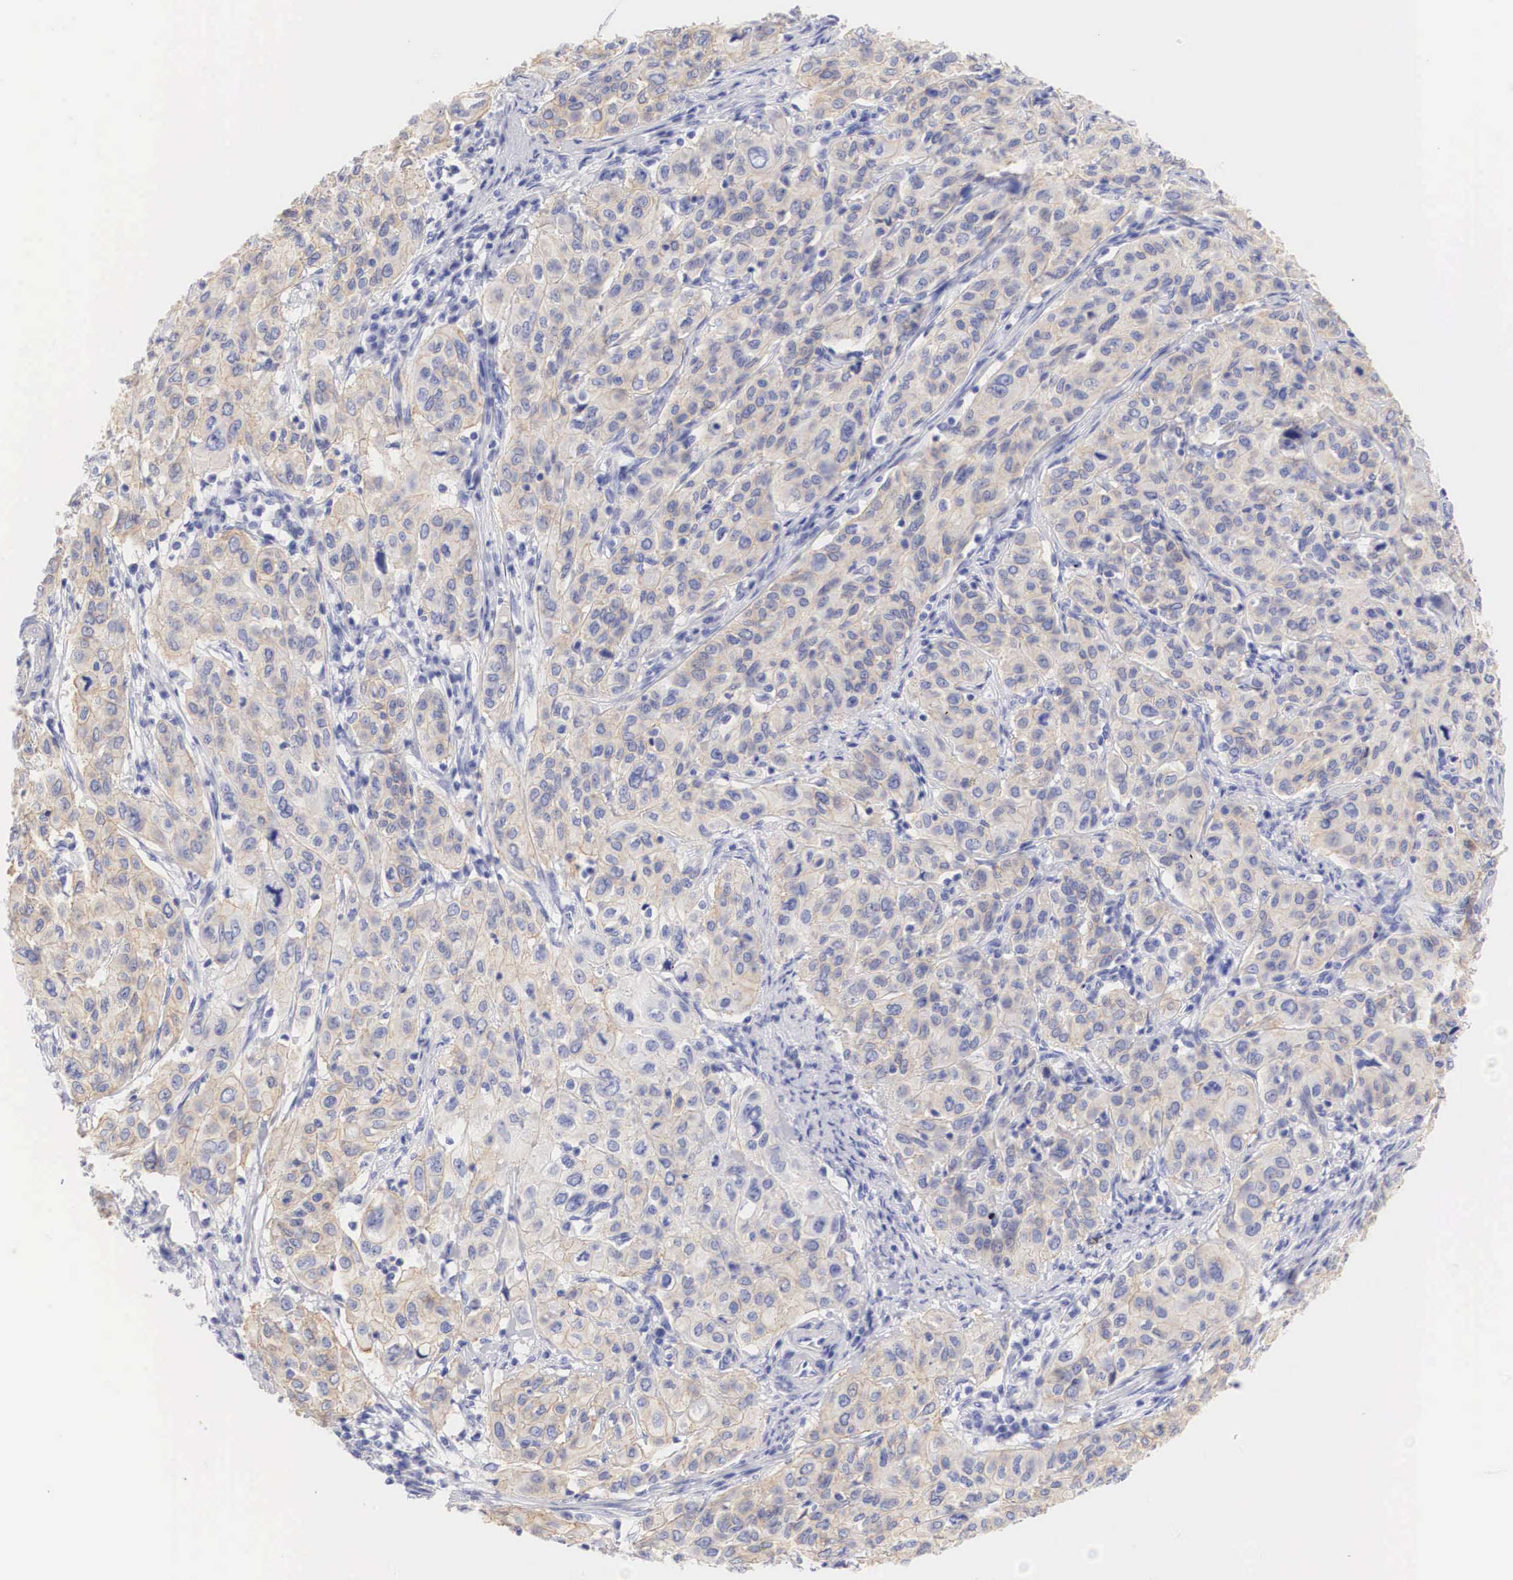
{"staining": {"intensity": "weak", "quantity": "25%-75%", "location": "cytoplasmic/membranous"}, "tissue": "cervical cancer", "cell_type": "Tumor cells", "image_type": "cancer", "snomed": [{"axis": "morphology", "description": "Squamous cell carcinoma, NOS"}, {"axis": "topography", "description": "Cervix"}], "caption": "A brown stain highlights weak cytoplasmic/membranous staining of a protein in human cervical squamous cell carcinoma tumor cells. The staining was performed using DAB, with brown indicating positive protein expression. Nuclei are stained blue with hematoxylin.", "gene": "ERBB2", "patient": {"sex": "female", "age": 38}}